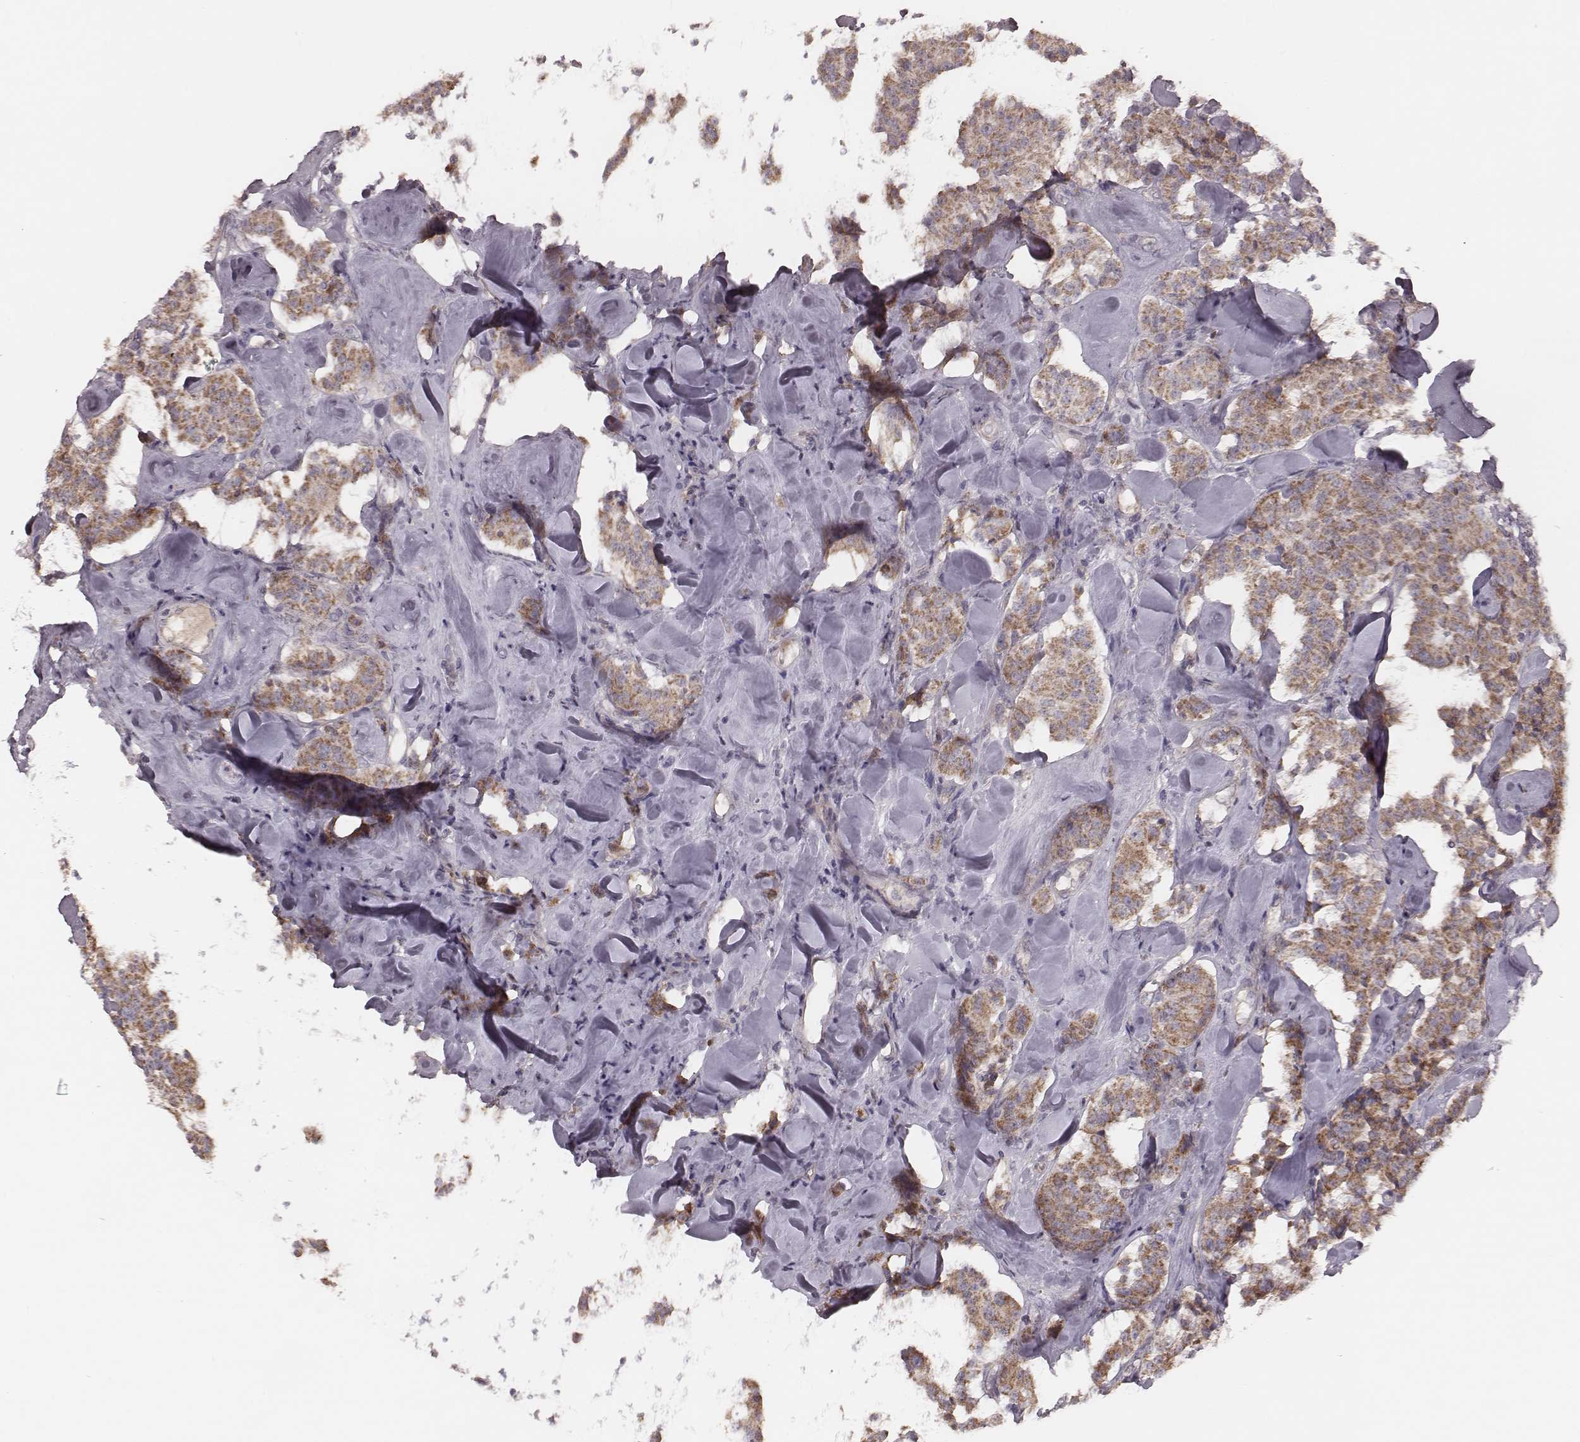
{"staining": {"intensity": "moderate", "quantity": ">75%", "location": "cytoplasmic/membranous"}, "tissue": "carcinoid", "cell_type": "Tumor cells", "image_type": "cancer", "snomed": [{"axis": "morphology", "description": "Carcinoid, malignant, NOS"}, {"axis": "topography", "description": "Pancreas"}], "caption": "An image of carcinoid stained for a protein exhibits moderate cytoplasmic/membranous brown staining in tumor cells.", "gene": "MRPS27", "patient": {"sex": "male", "age": 41}}